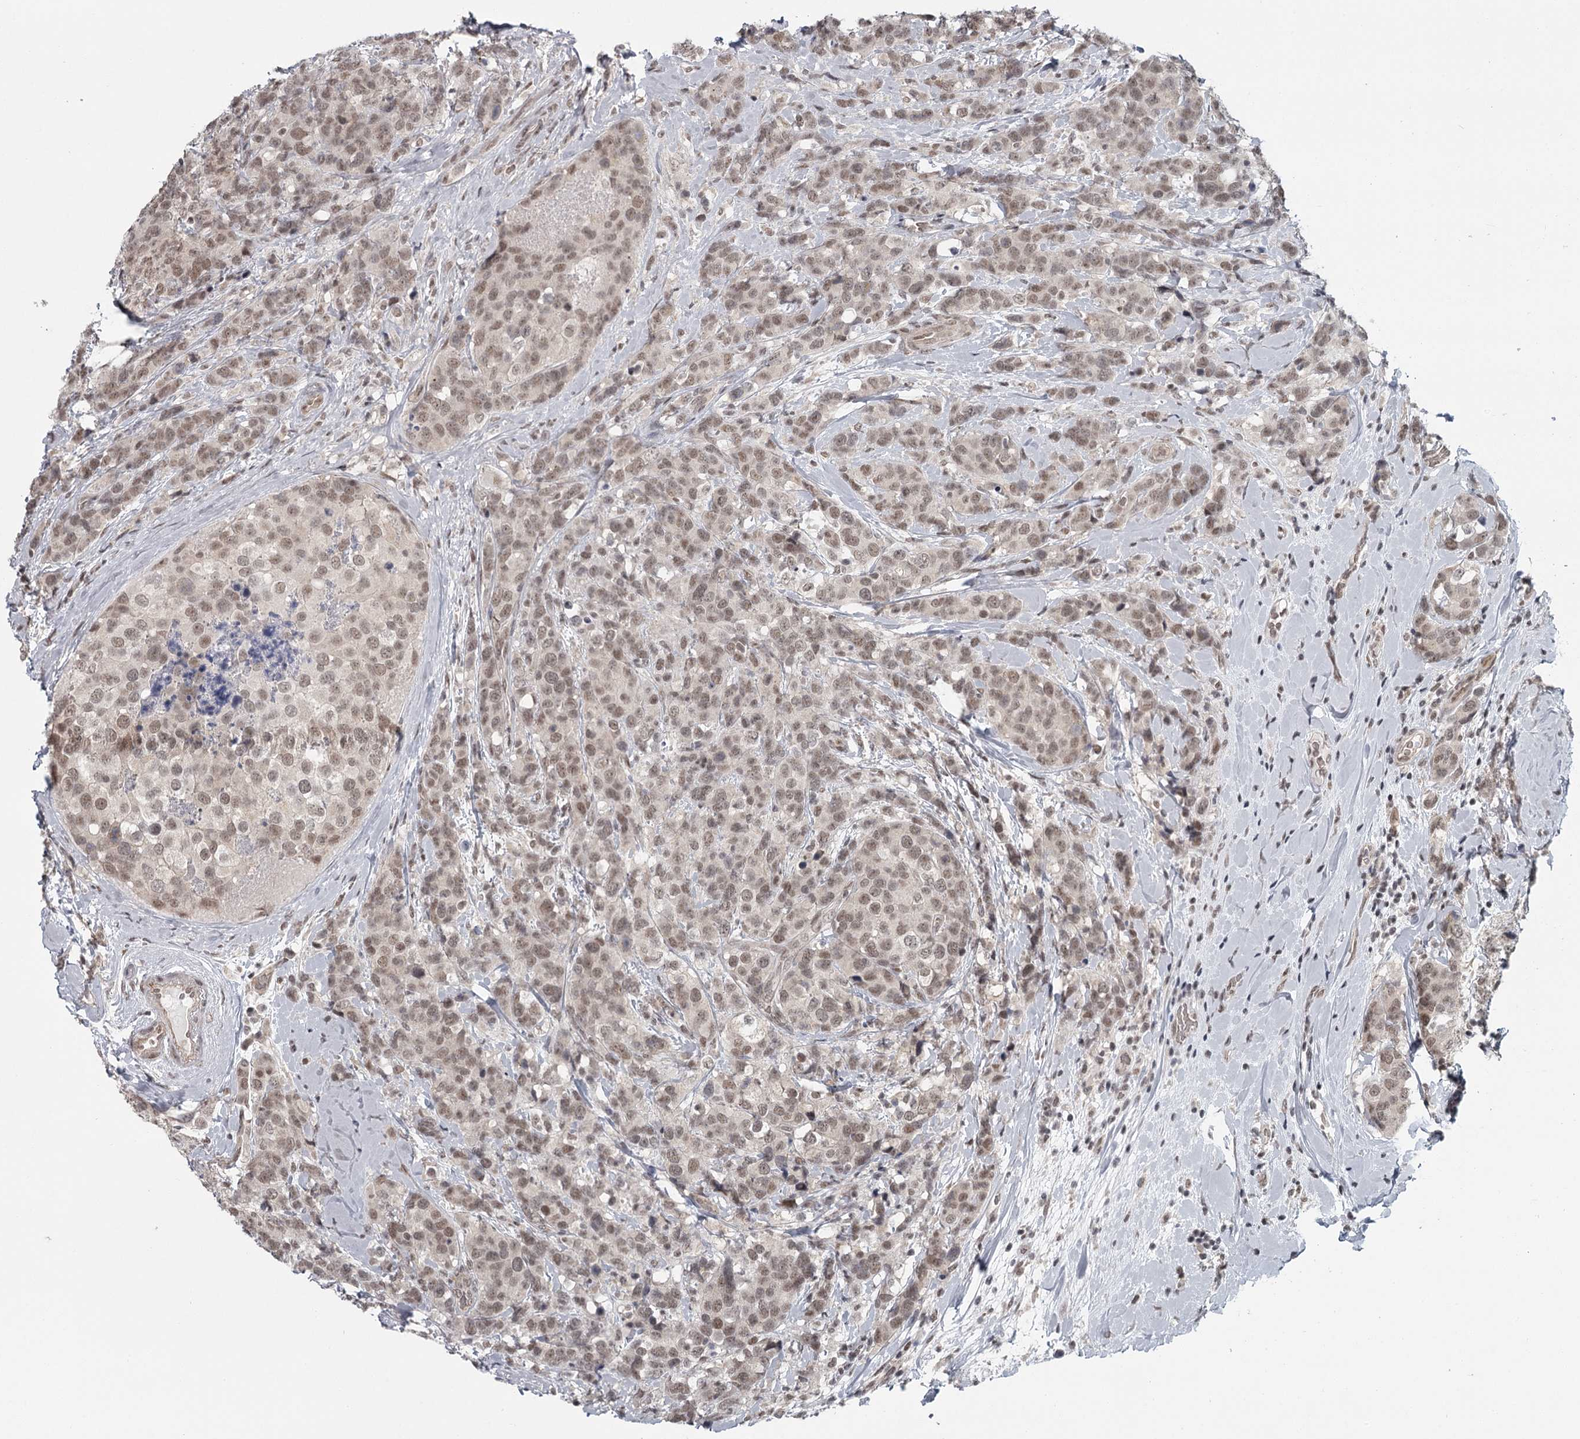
{"staining": {"intensity": "moderate", "quantity": ">75%", "location": "nuclear"}, "tissue": "breast cancer", "cell_type": "Tumor cells", "image_type": "cancer", "snomed": [{"axis": "morphology", "description": "Lobular carcinoma"}, {"axis": "topography", "description": "Breast"}], "caption": "This is an image of immunohistochemistry staining of breast lobular carcinoma, which shows moderate expression in the nuclear of tumor cells.", "gene": "FAM13C", "patient": {"sex": "female", "age": 59}}